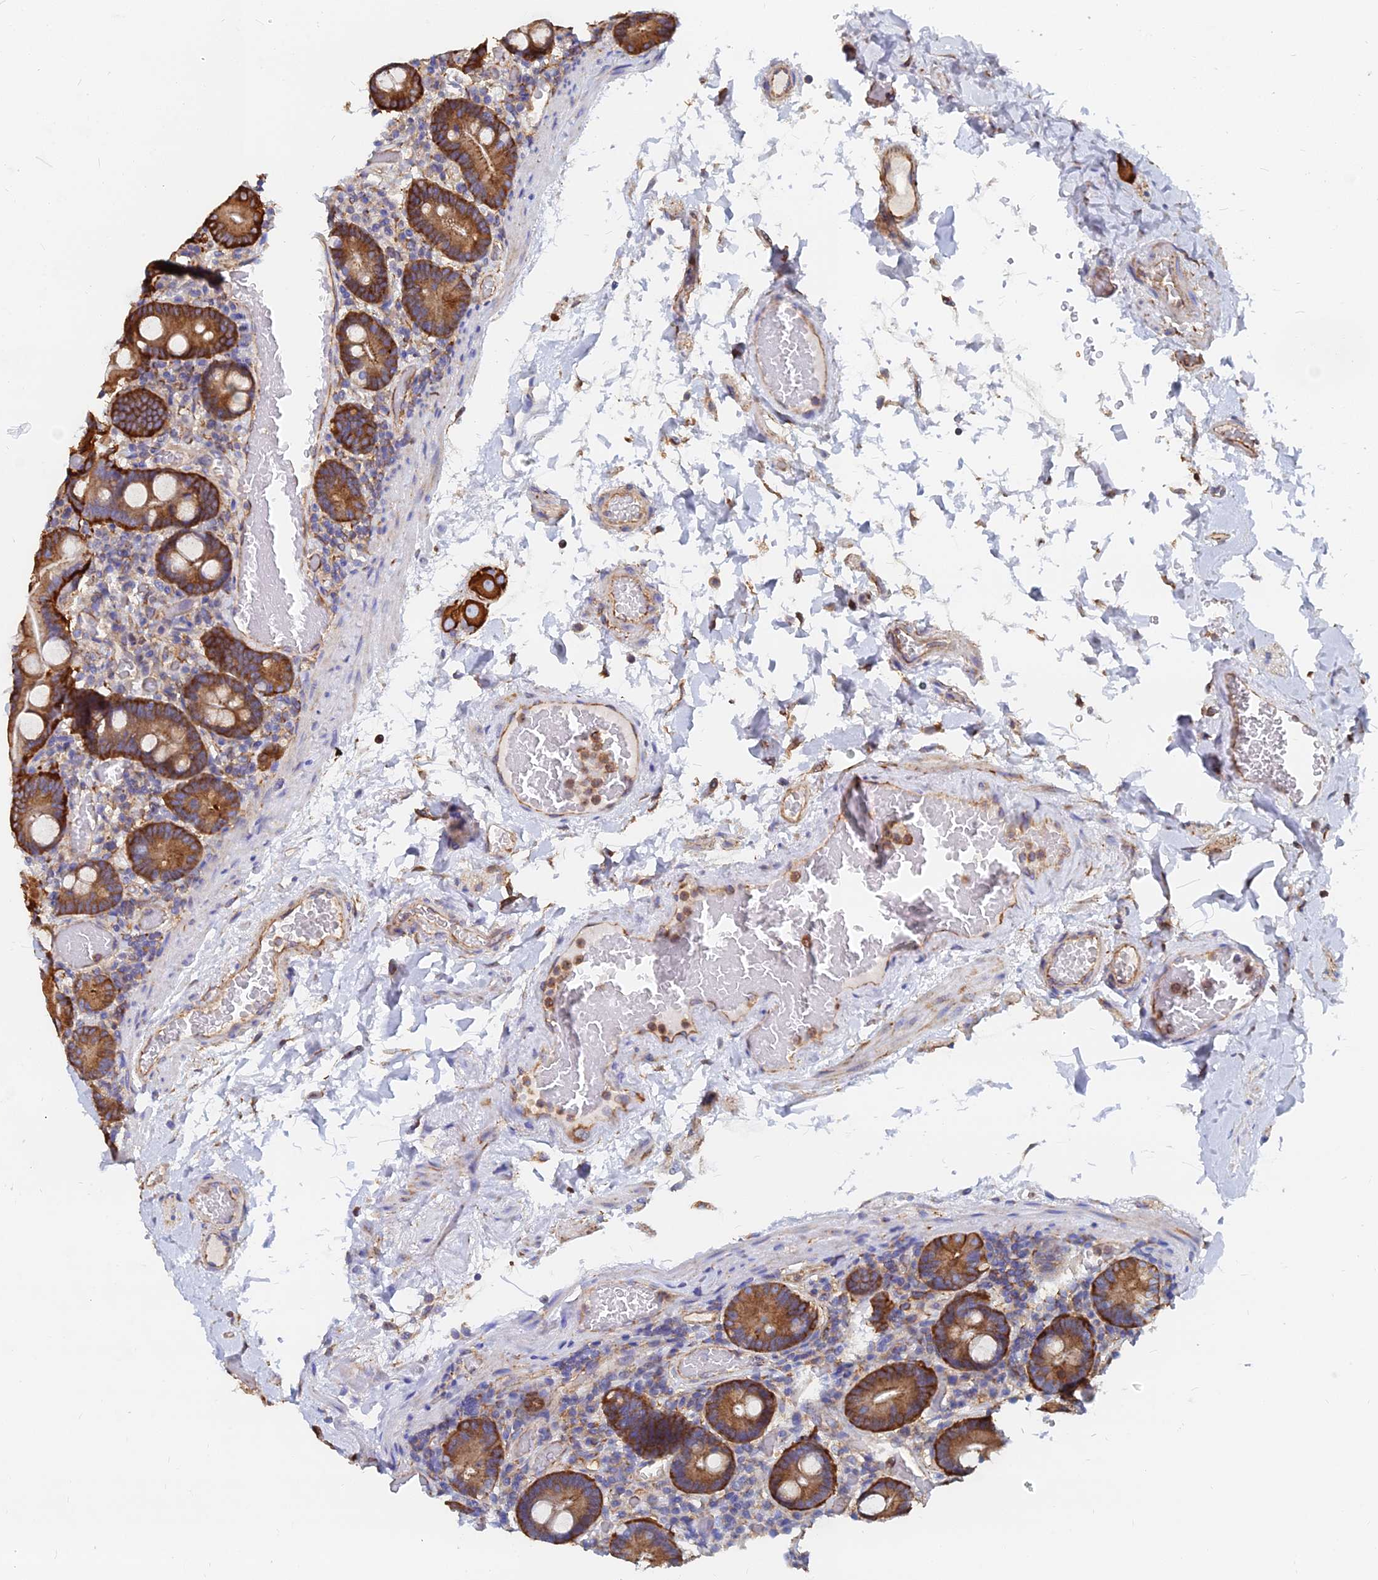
{"staining": {"intensity": "strong", "quantity": ">75%", "location": "cytoplasmic/membranous"}, "tissue": "duodenum", "cell_type": "Glandular cells", "image_type": "normal", "snomed": [{"axis": "morphology", "description": "Normal tissue, NOS"}, {"axis": "topography", "description": "Duodenum"}], "caption": "IHC histopathology image of unremarkable duodenum: duodenum stained using immunohistochemistry reveals high levels of strong protein expression localized specifically in the cytoplasmic/membranous of glandular cells, appearing as a cytoplasmic/membranous brown color.", "gene": "FFAR3", "patient": {"sex": "male", "age": 55}}